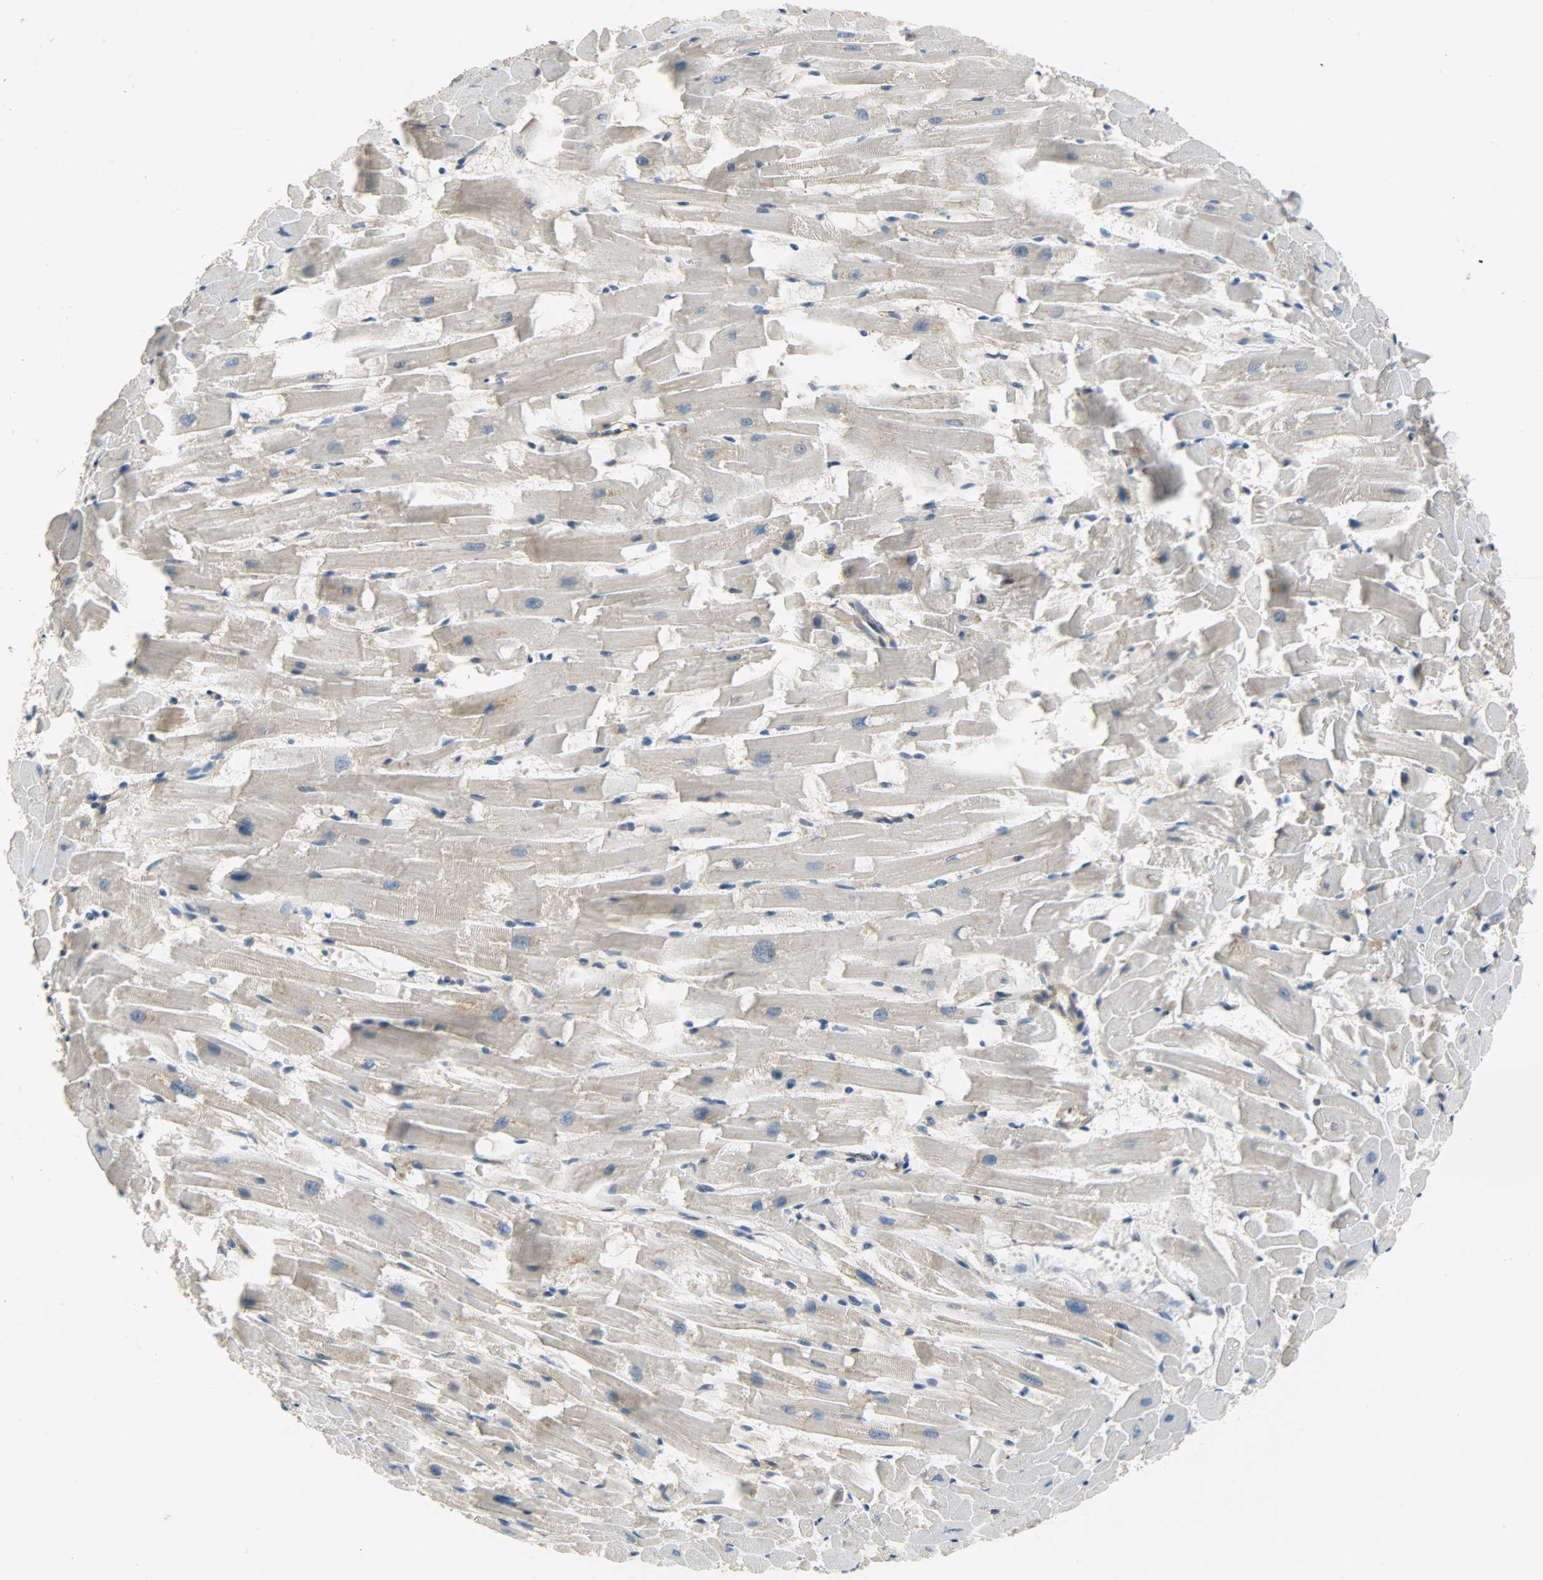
{"staining": {"intensity": "weak", "quantity": "<25%", "location": "cytoplasmic/membranous"}, "tissue": "heart muscle", "cell_type": "Cardiomyocytes", "image_type": "normal", "snomed": [{"axis": "morphology", "description": "Normal tissue, NOS"}, {"axis": "topography", "description": "Heart"}], "caption": "DAB immunohistochemical staining of unremarkable human heart muscle shows no significant positivity in cardiomyocytes. Brightfield microscopy of IHC stained with DAB (brown) and hematoxylin (blue), captured at high magnification.", "gene": "KIAA1217", "patient": {"sex": "female", "age": 19}}